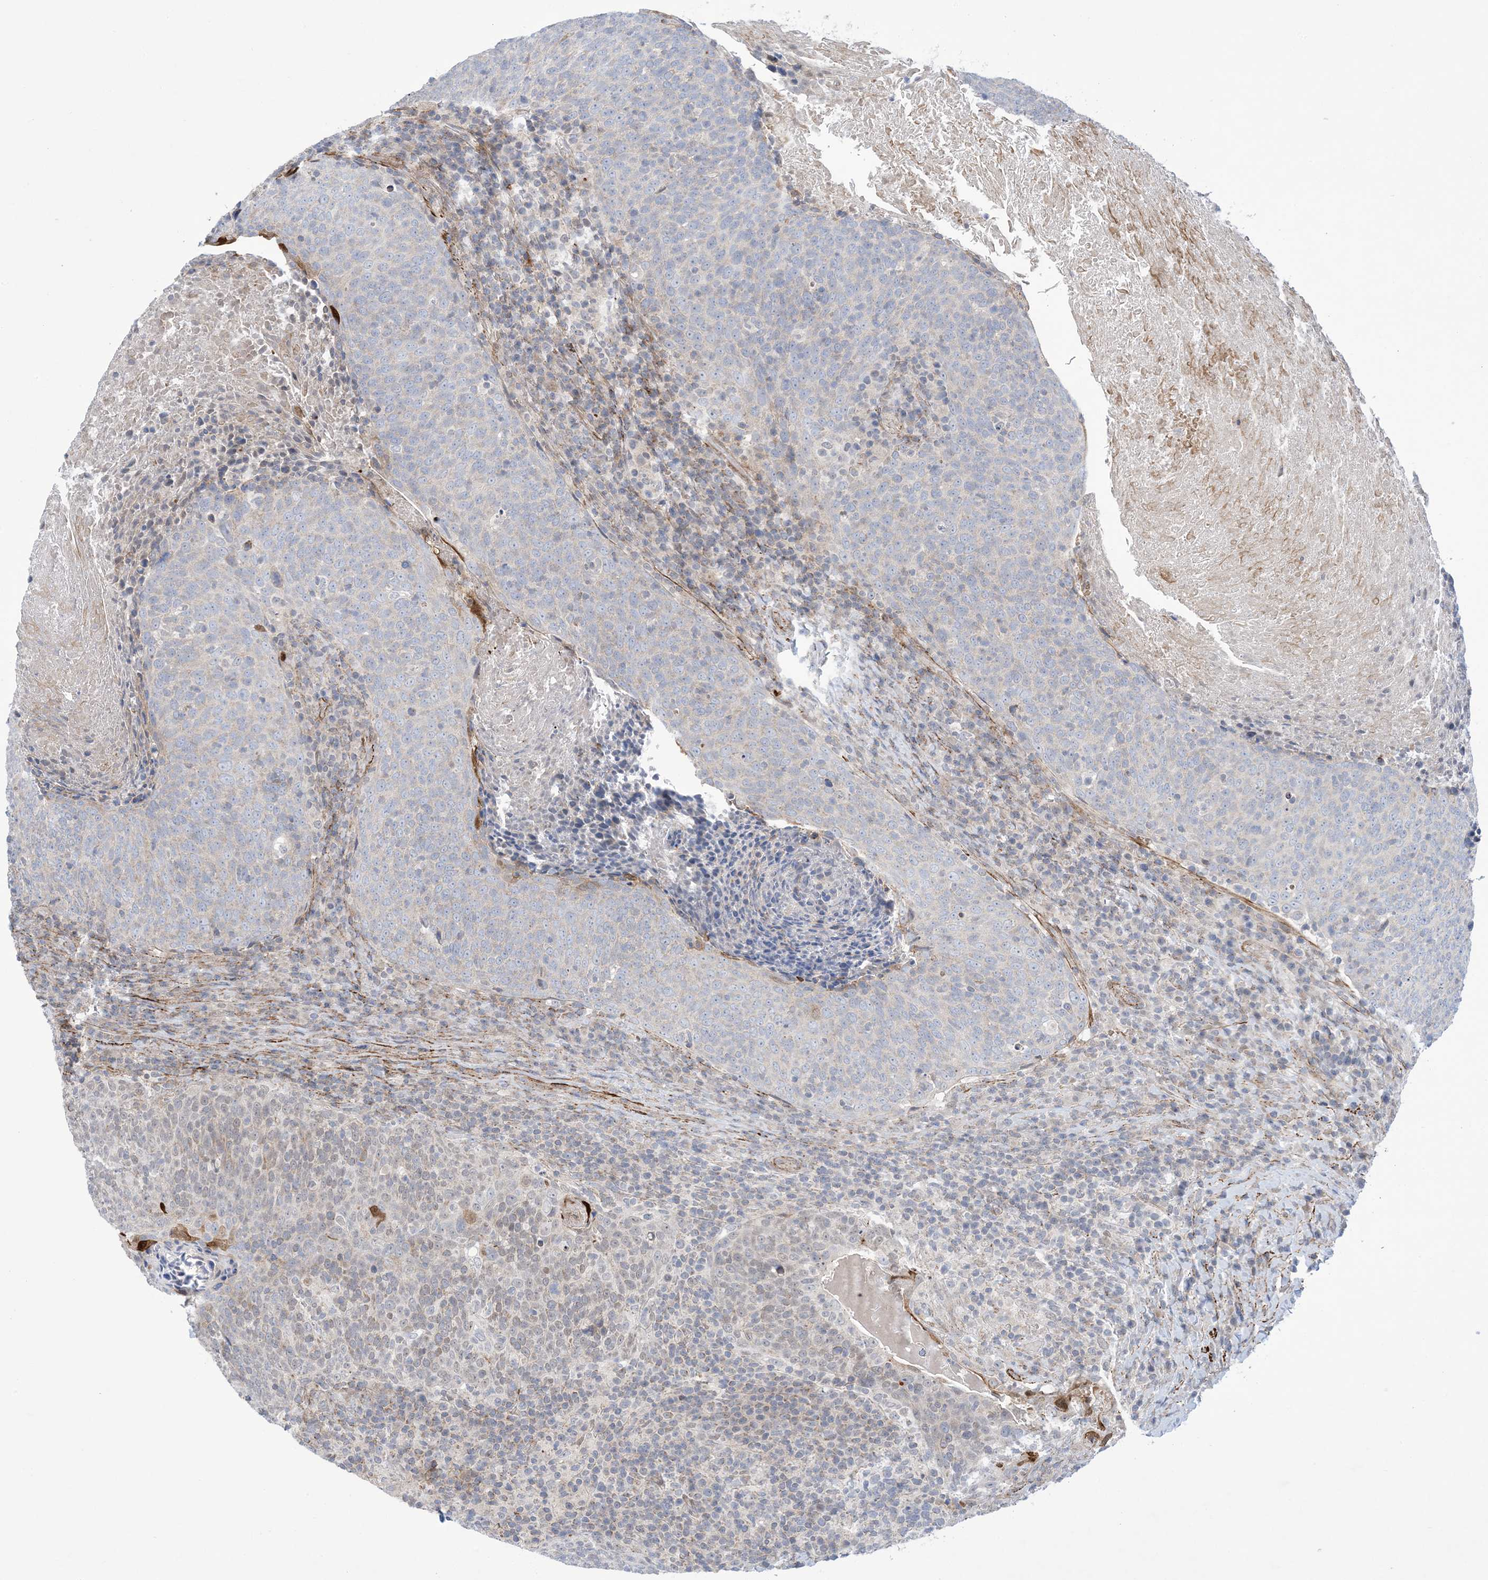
{"staining": {"intensity": "negative", "quantity": "none", "location": "none"}, "tissue": "head and neck cancer", "cell_type": "Tumor cells", "image_type": "cancer", "snomed": [{"axis": "morphology", "description": "Squamous cell carcinoma, NOS"}, {"axis": "morphology", "description": "Squamous cell carcinoma, metastatic, NOS"}, {"axis": "topography", "description": "Lymph node"}, {"axis": "topography", "description": "Head-Neck"}], "caption": "Head and neck cancer (squamous cell carcinoma) stained for a protein using IHC reveals no positivity tumor cells.", "gene": "ZNF8", "patient": {"sex": "male", "age": 62}}